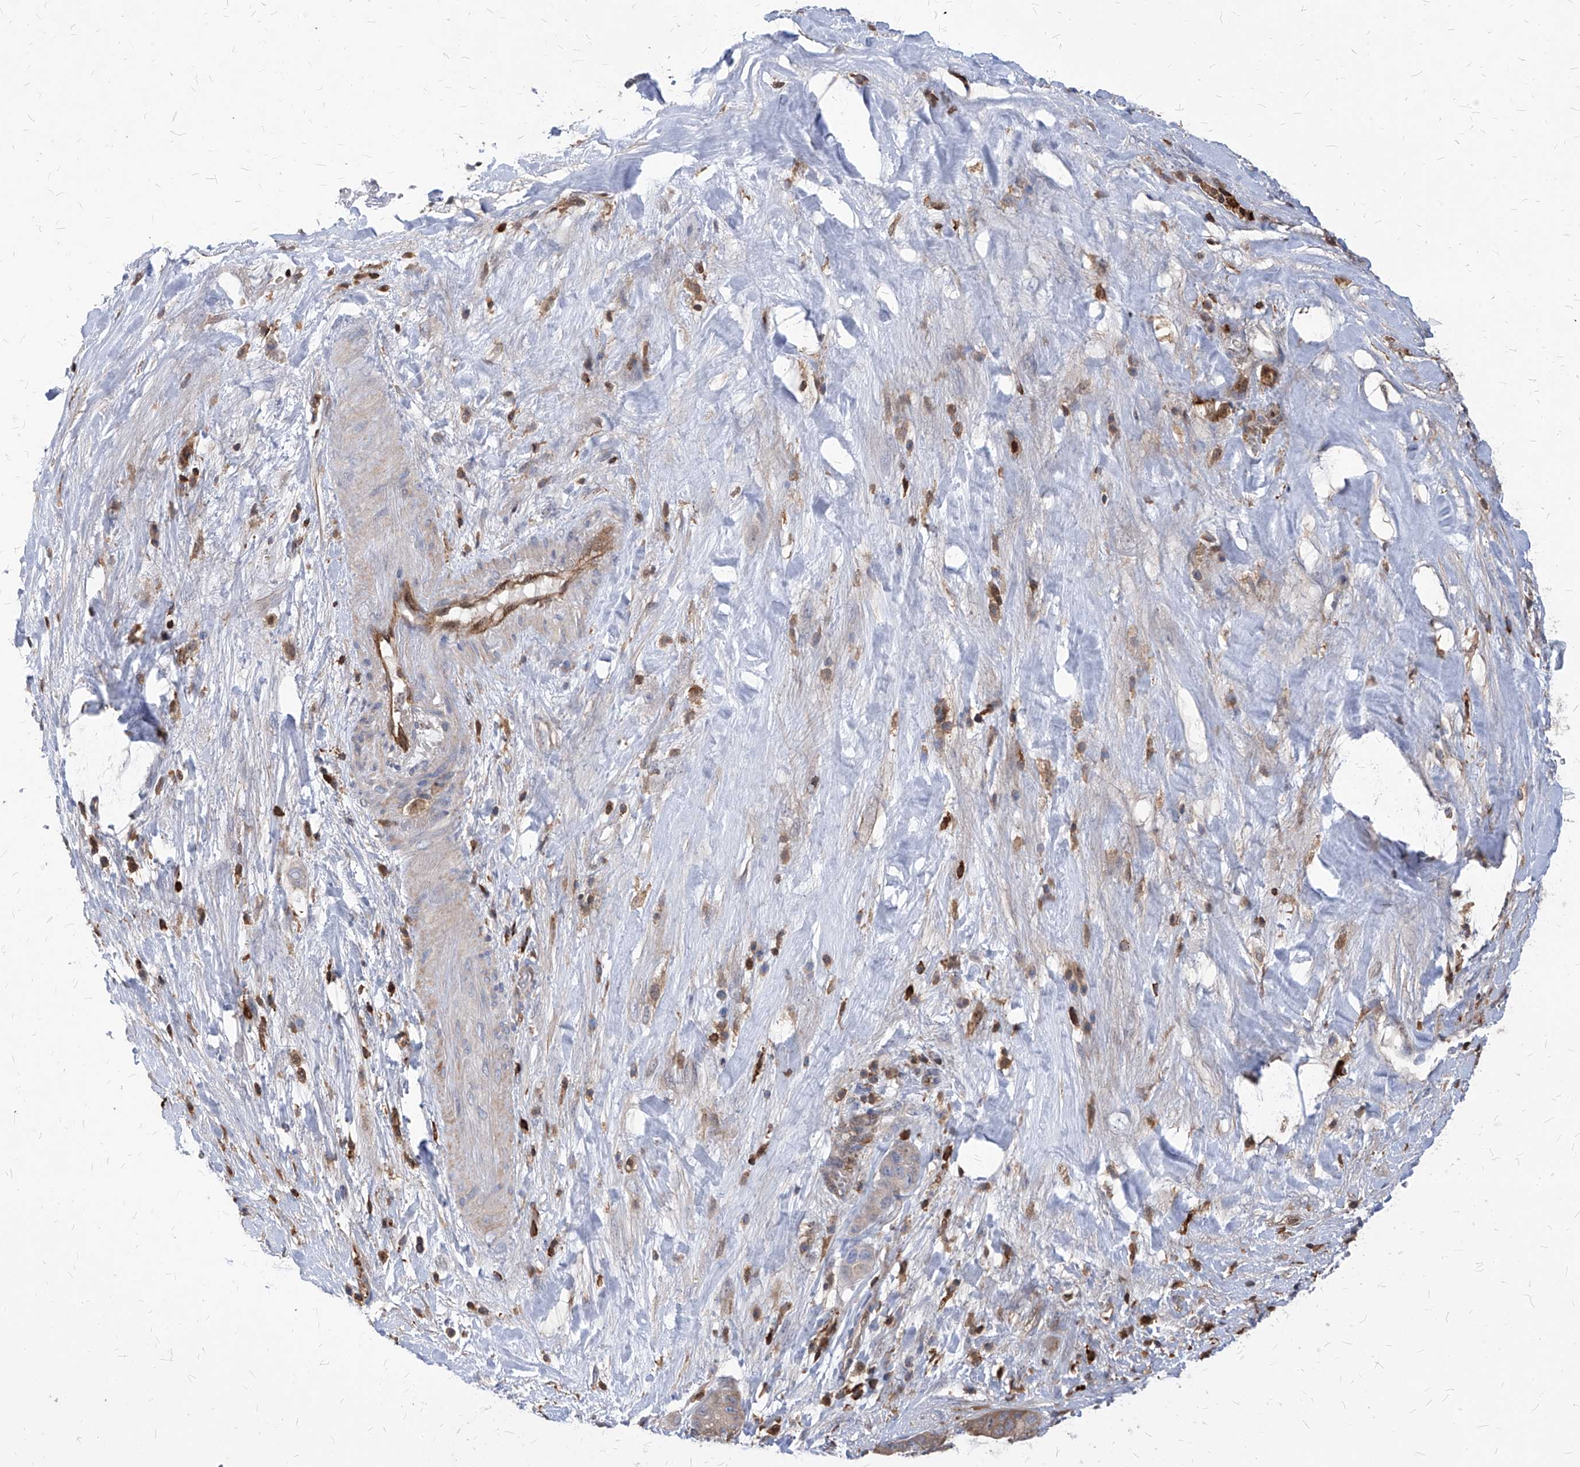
{"staining": {"intensity": "weak", "quantity": ">75%", "location": "cytoplasmic/membranous"}, "tissue": "liver cancer", "cell_type": "Tumor cells", "image_type": "cancer", "snomed": [{"axis": "morphology", "description": "Cholangiocarcinoma"}, {"axis": "topography", "description": "Liver"}], "caption": "Protein analysis of liver cholangiocarcinoma tissue demonstrates weak cytoplasmic/membranous expression in about >75% of tumor cells. (DAB (3,3'-diaminobenzidine) = brown stain, brightfield microscopy at high magnification).", "gene": "ABRACL", "patient": {"sex": "female", "age": 52}}